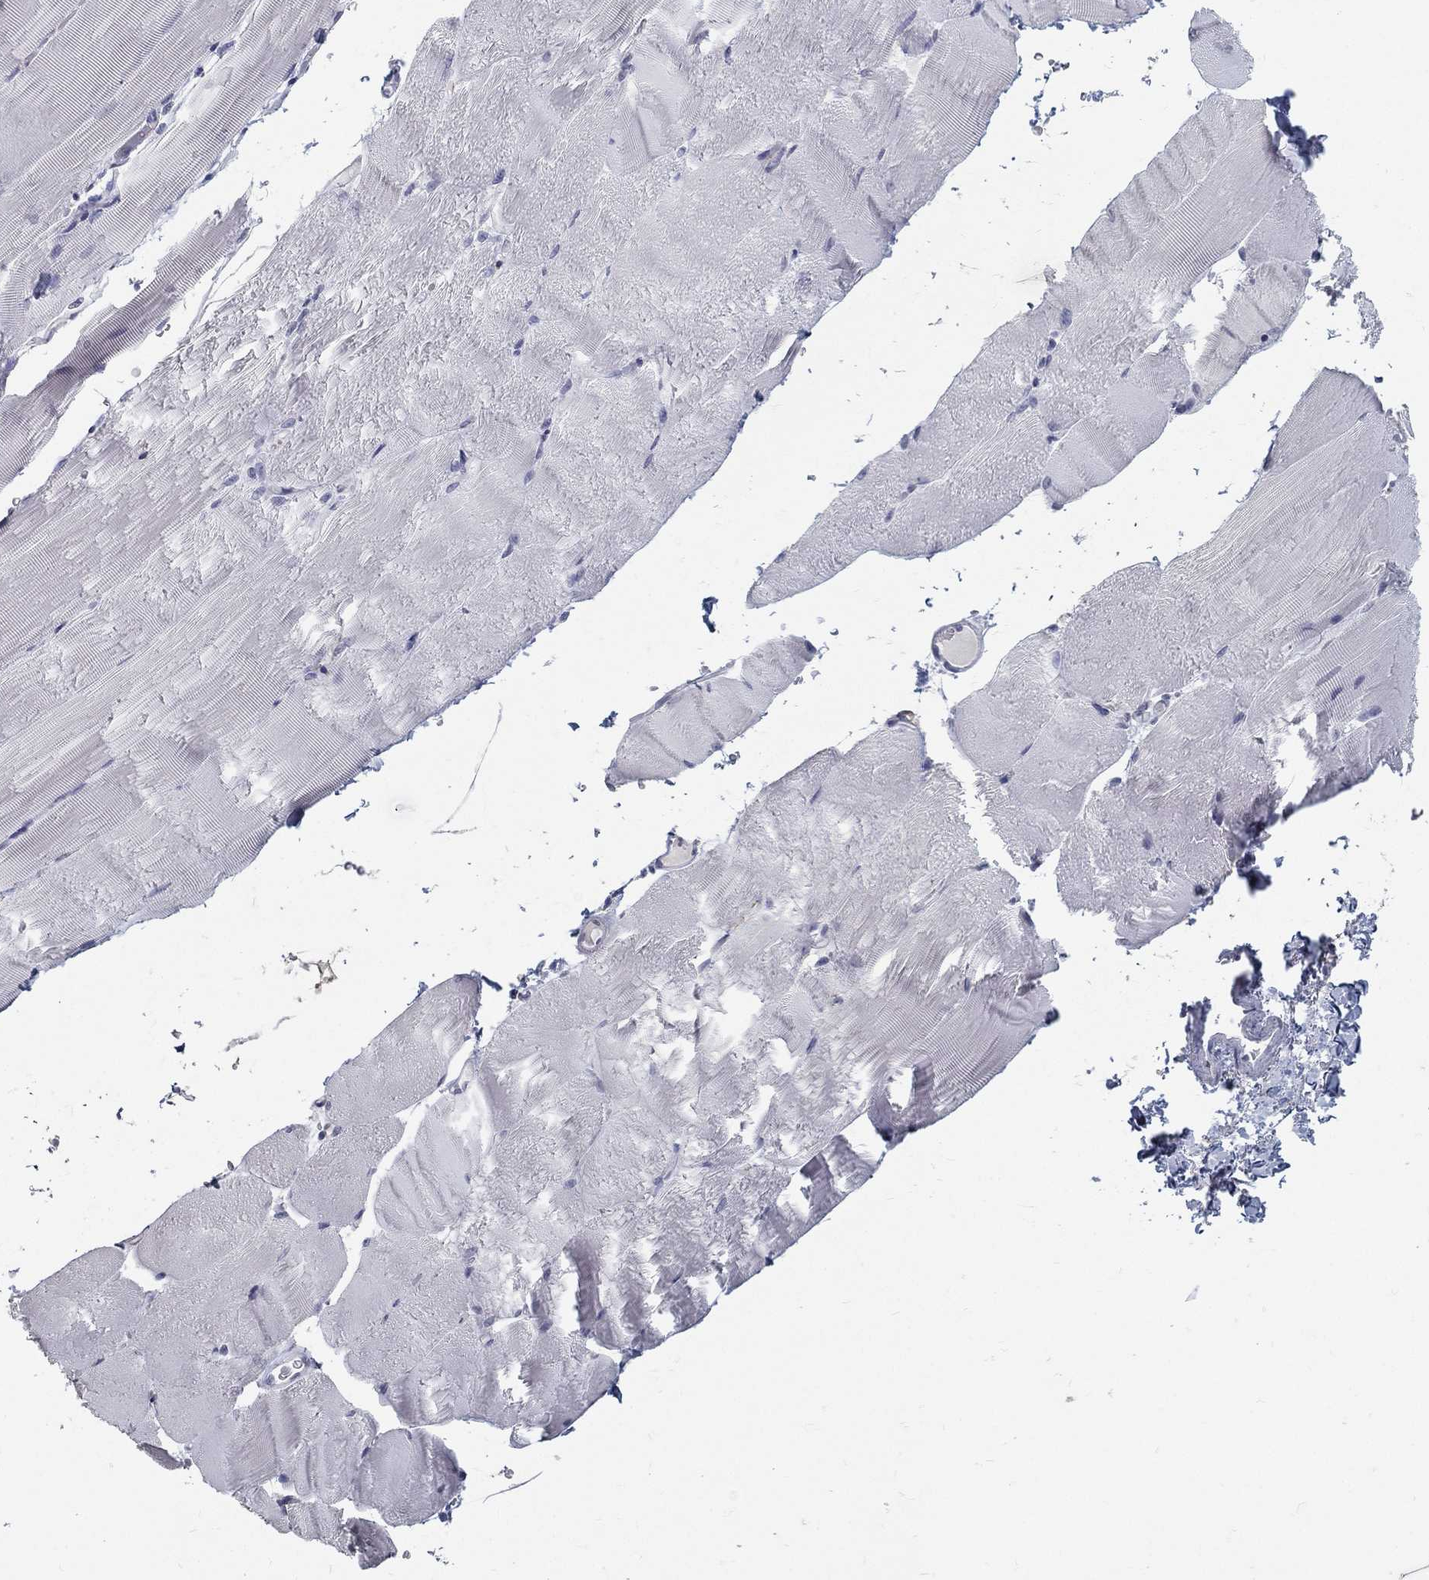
{"staining": {"intensity": "negative", "quantity": "none", "location": "none"}, "tissue": "skeletal muscle", "cell_type": "Myocytes", "image_type": "normal", "snomed": [{"axis": "morphology", "description": "Normal tissue, NOS"}, {"axis": "topography", "description": "Skeletal muscle"}], "caption": "Human skeletal muscle stained for a protein using IHC displays no staining in myocytes.", "gene": "ACE2", "patient": {"sex": "female", "age": 37}}